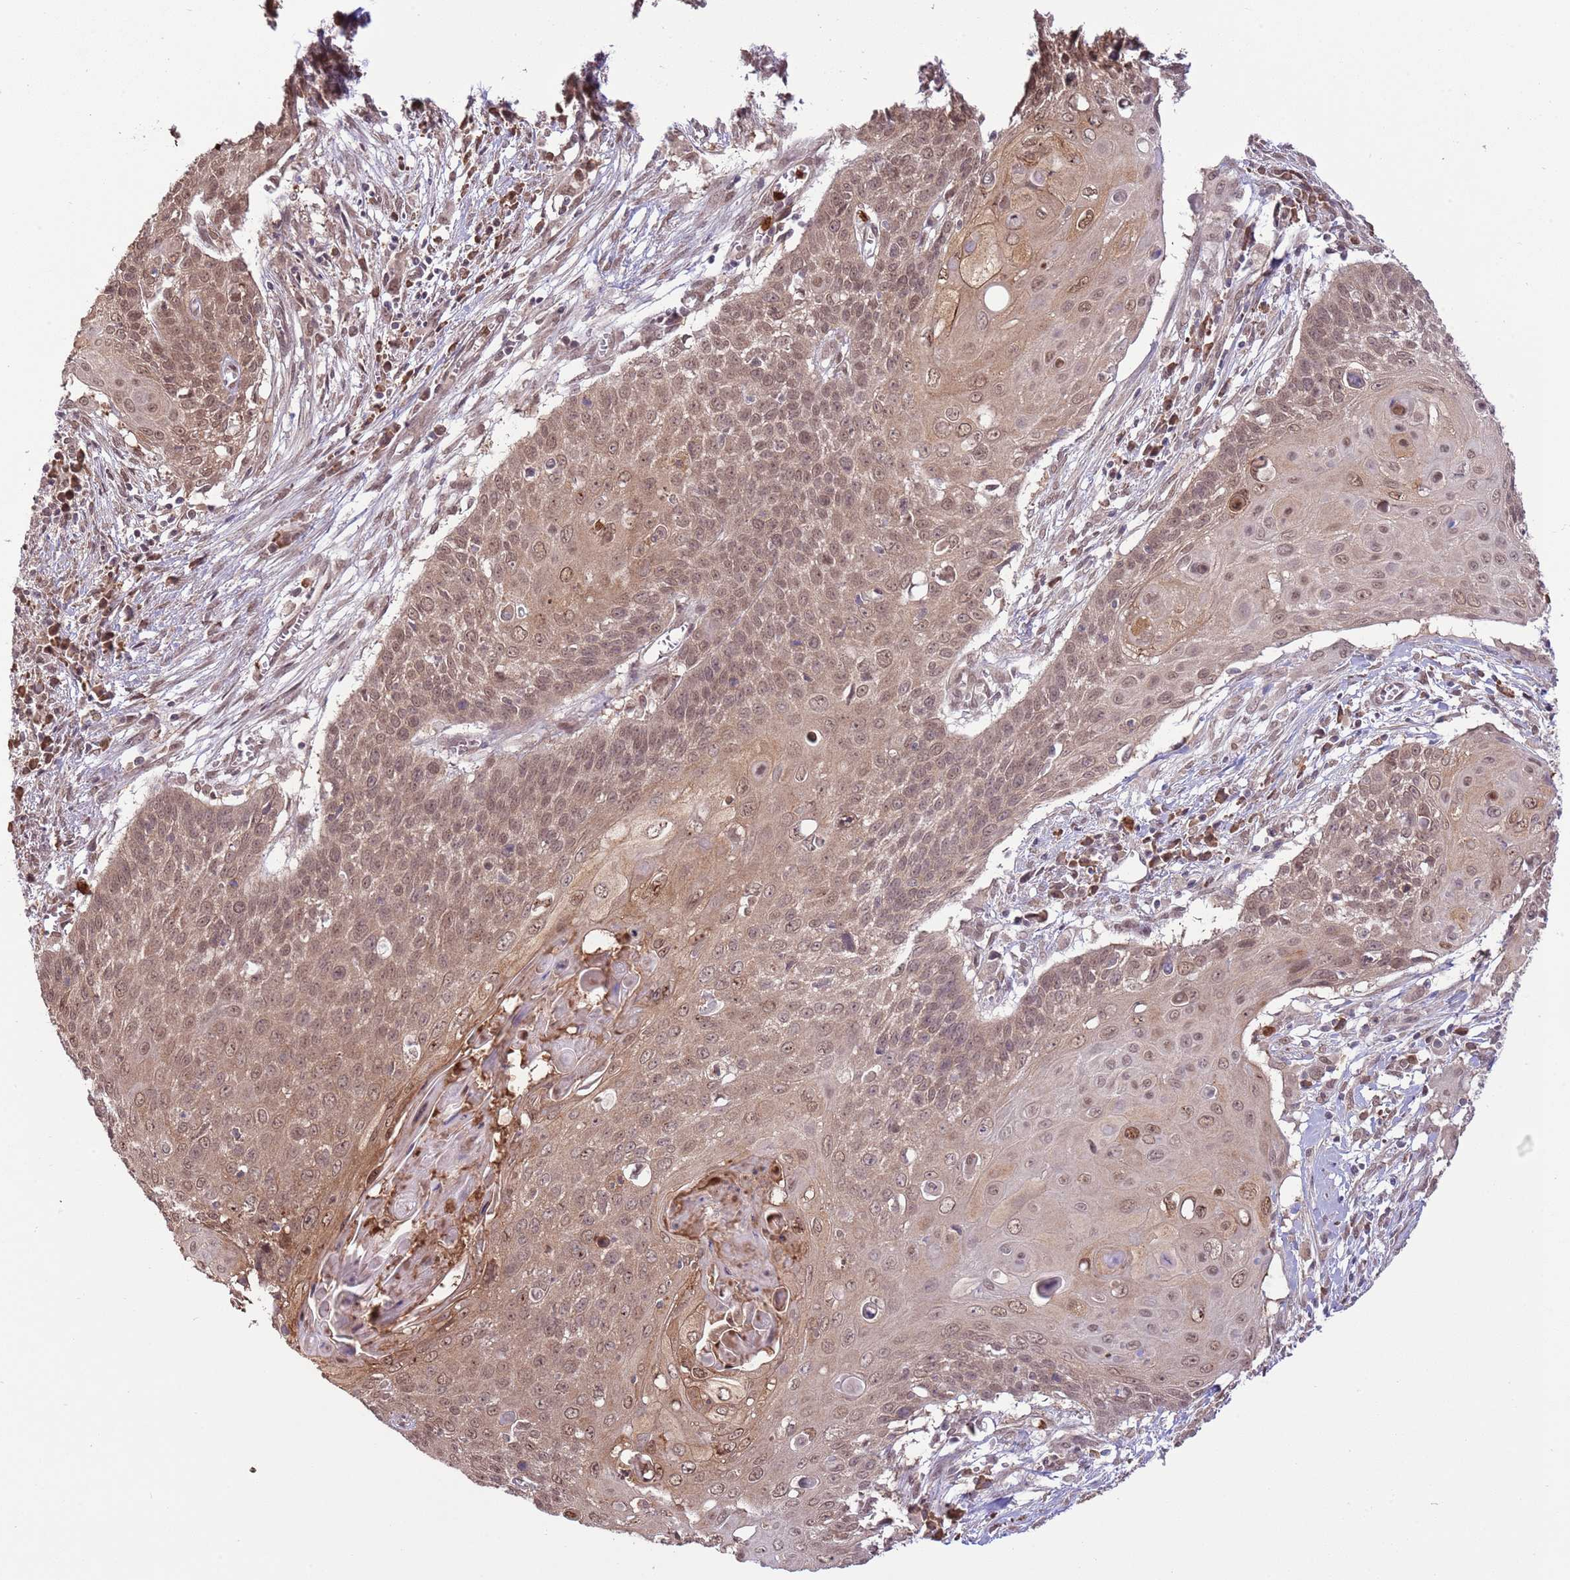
{"staining": {"intensity": "moderate", "quantity": ">75%", "location": "cytoplasmic/membranous,nuclear"}, "tissue": "cervical cancer", "cell_type": "Tumor cells", "image_type": "cancer", "snomed": [{"axis": "morphology", "description": "Squamous cell carcinoma, NOS"}, {"axis": "topography", "description": "Cervix"}], "caption": "Immunohistochemistry (IHC) histopathology image of human cervical cancer (squamous cell carcinoma) stained for a protein (brown), which demonstrates medium levels of moderate cytoplasmic/membranous and nuclear staining in about >75% of tumor cells.", "gene": "AMIGO1", "patient": {"sex": "female", "age": 39}}